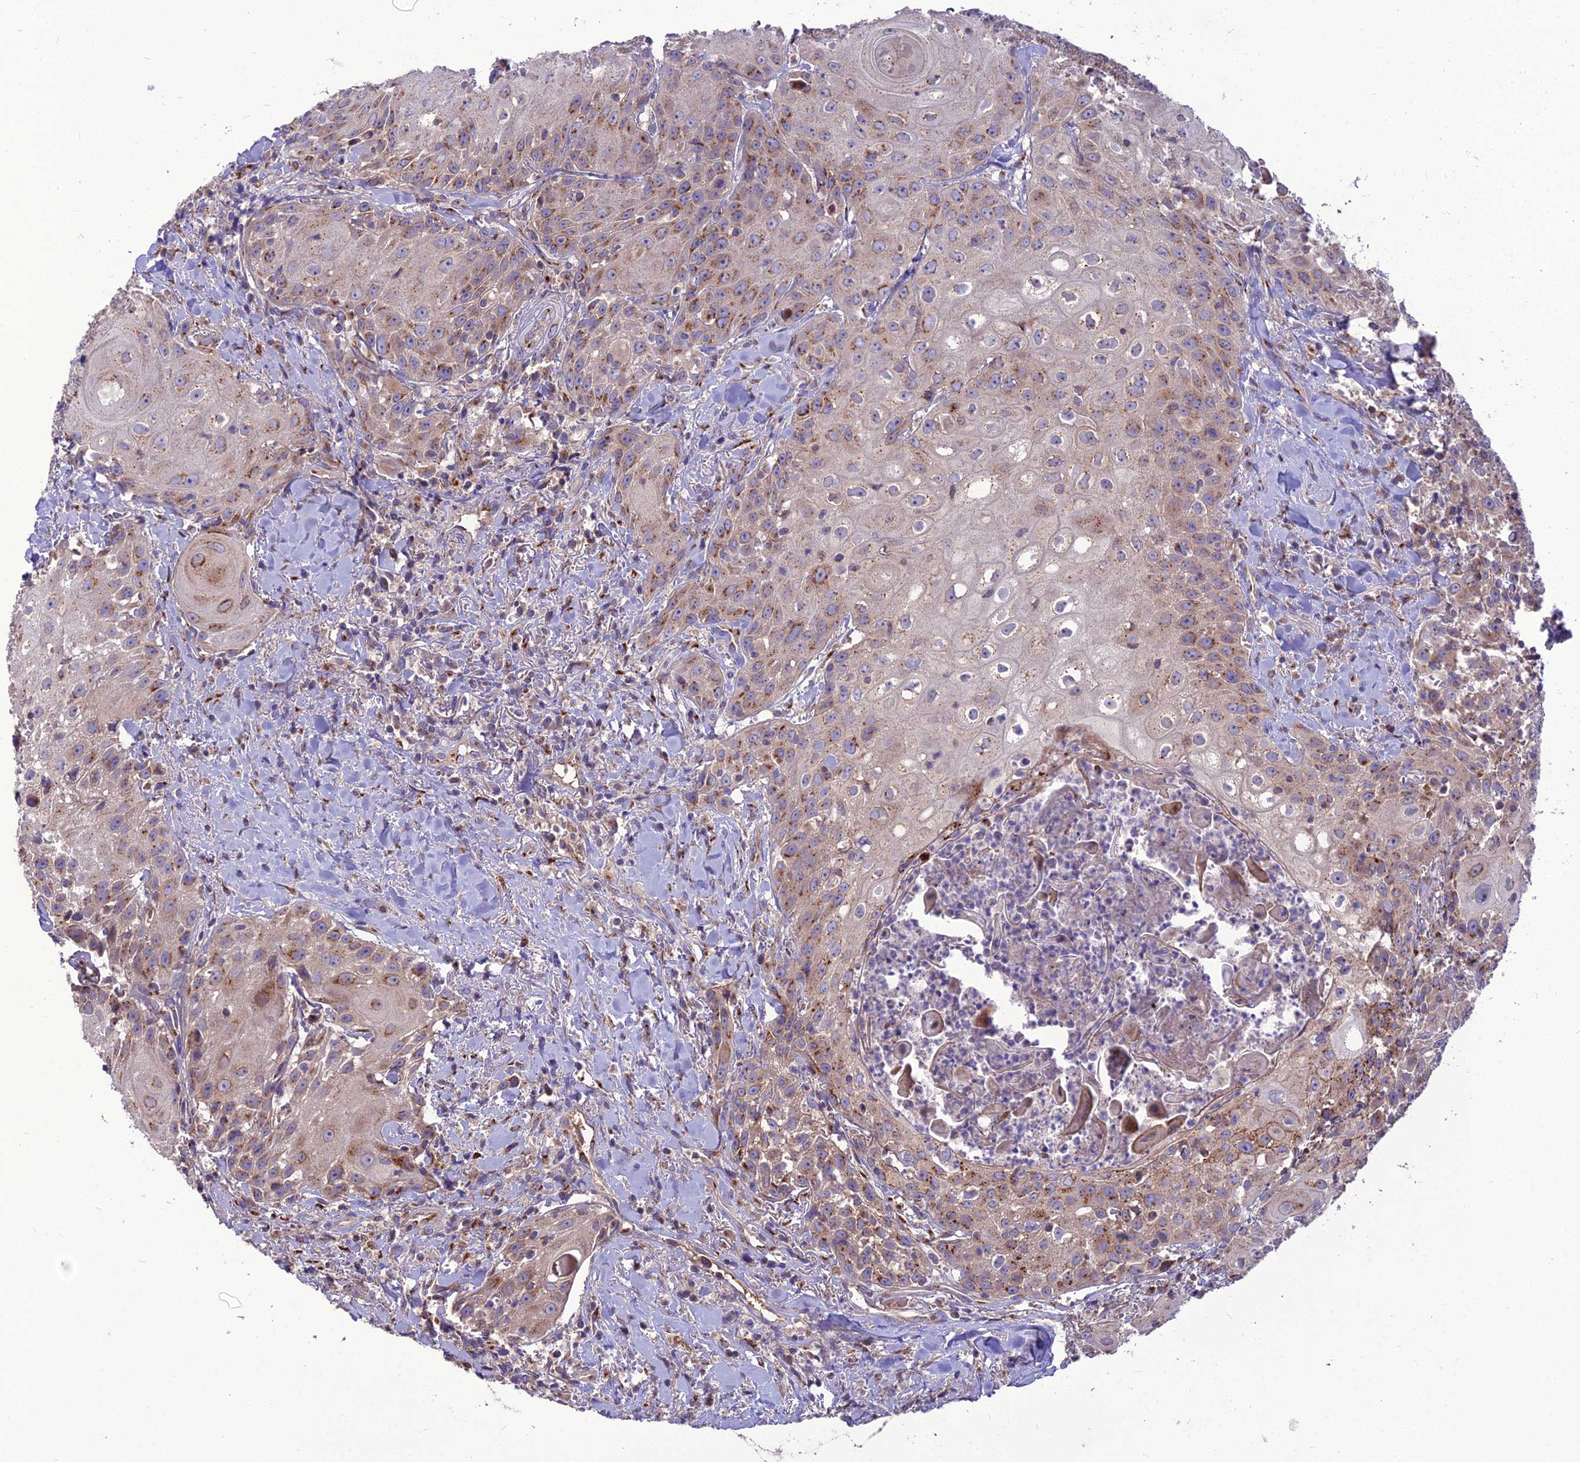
{"staining": {"intensity": "moderate", "quantity": "25%-75%", "location": "cytoplasmic/membranous"}, "tissue": "head and neck cancer", "cell_type": "Tumor cells", "image_type": "cancer", "snomed": [{"axis": "morphology", "description": "Squamous cell carcinoma, NOS"}, {"axis": "topography", "description": "Oral tissue"}, {"axis": "topography", "description": "Head-Neck"}], "caption": "An image of head and neck squamous cell carcinoma stained for a protein reveals moderate cytoplasmic/membranous brown staining in tumor cells.", "gene": "SPRYD7", "patient": {"sex": "female", "age": 82}}